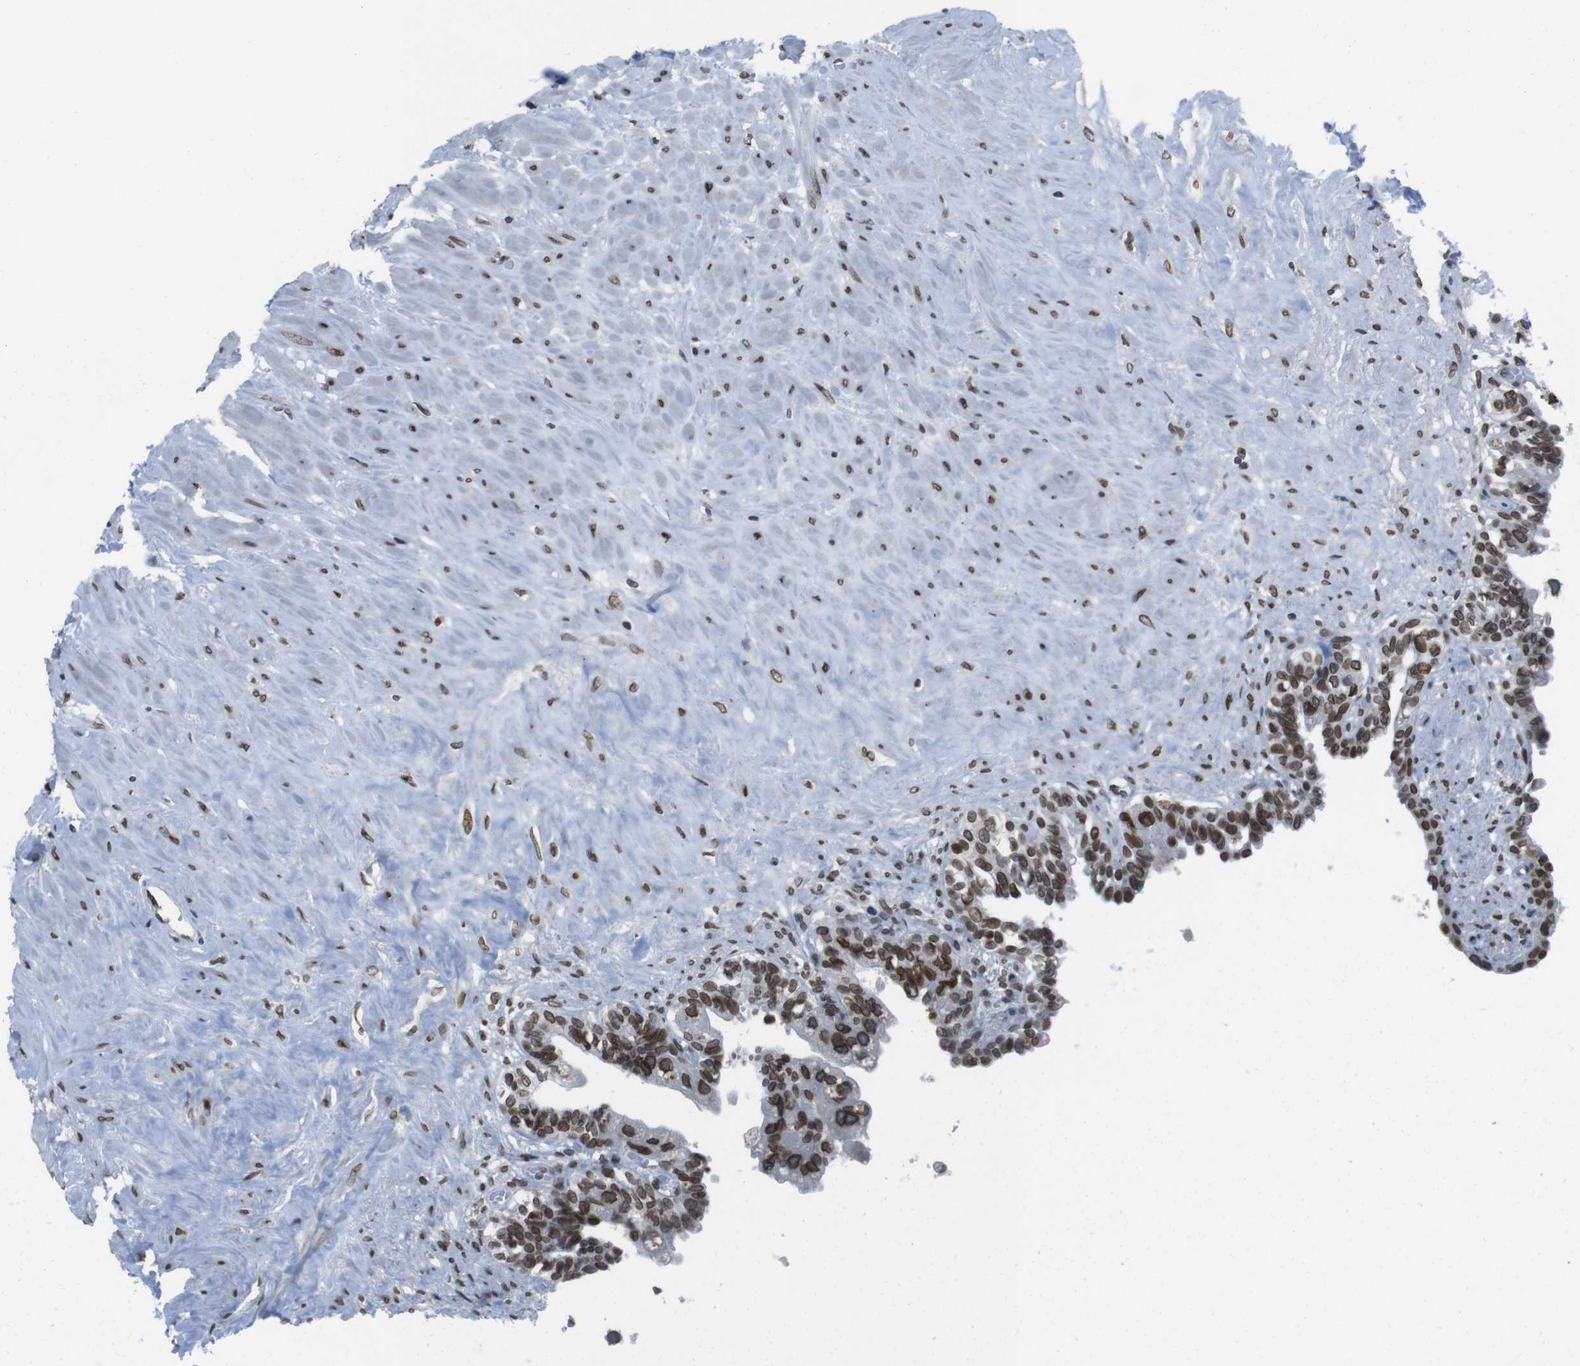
{"staining": {"intensity": "strong", "quantity": ">75%", "location": "cytoplasmic/membranous,nuclear"}, "tissue": "seminal vesicle", "cell_type": "Glandular cells", "image_type": "normal", "snomed": [{"axis": "morphology", "description": "Normal tissue, NOS"}, {"axis": "topography", "description": "Seminal veicle"}], "caption": "Brown immunohistochemical staining in unremarkable human seminal vesicle exhibits strong cytoplasmic/membranous,nuclear expression in approximately >75% of glandular cells. (DAB (3,3'-diaminobenzidine) IHC, brown staining for protein, blue staining for nuclei).", "gene": "MAD1L1", "patient": {"sex": "male", "age": 63}}